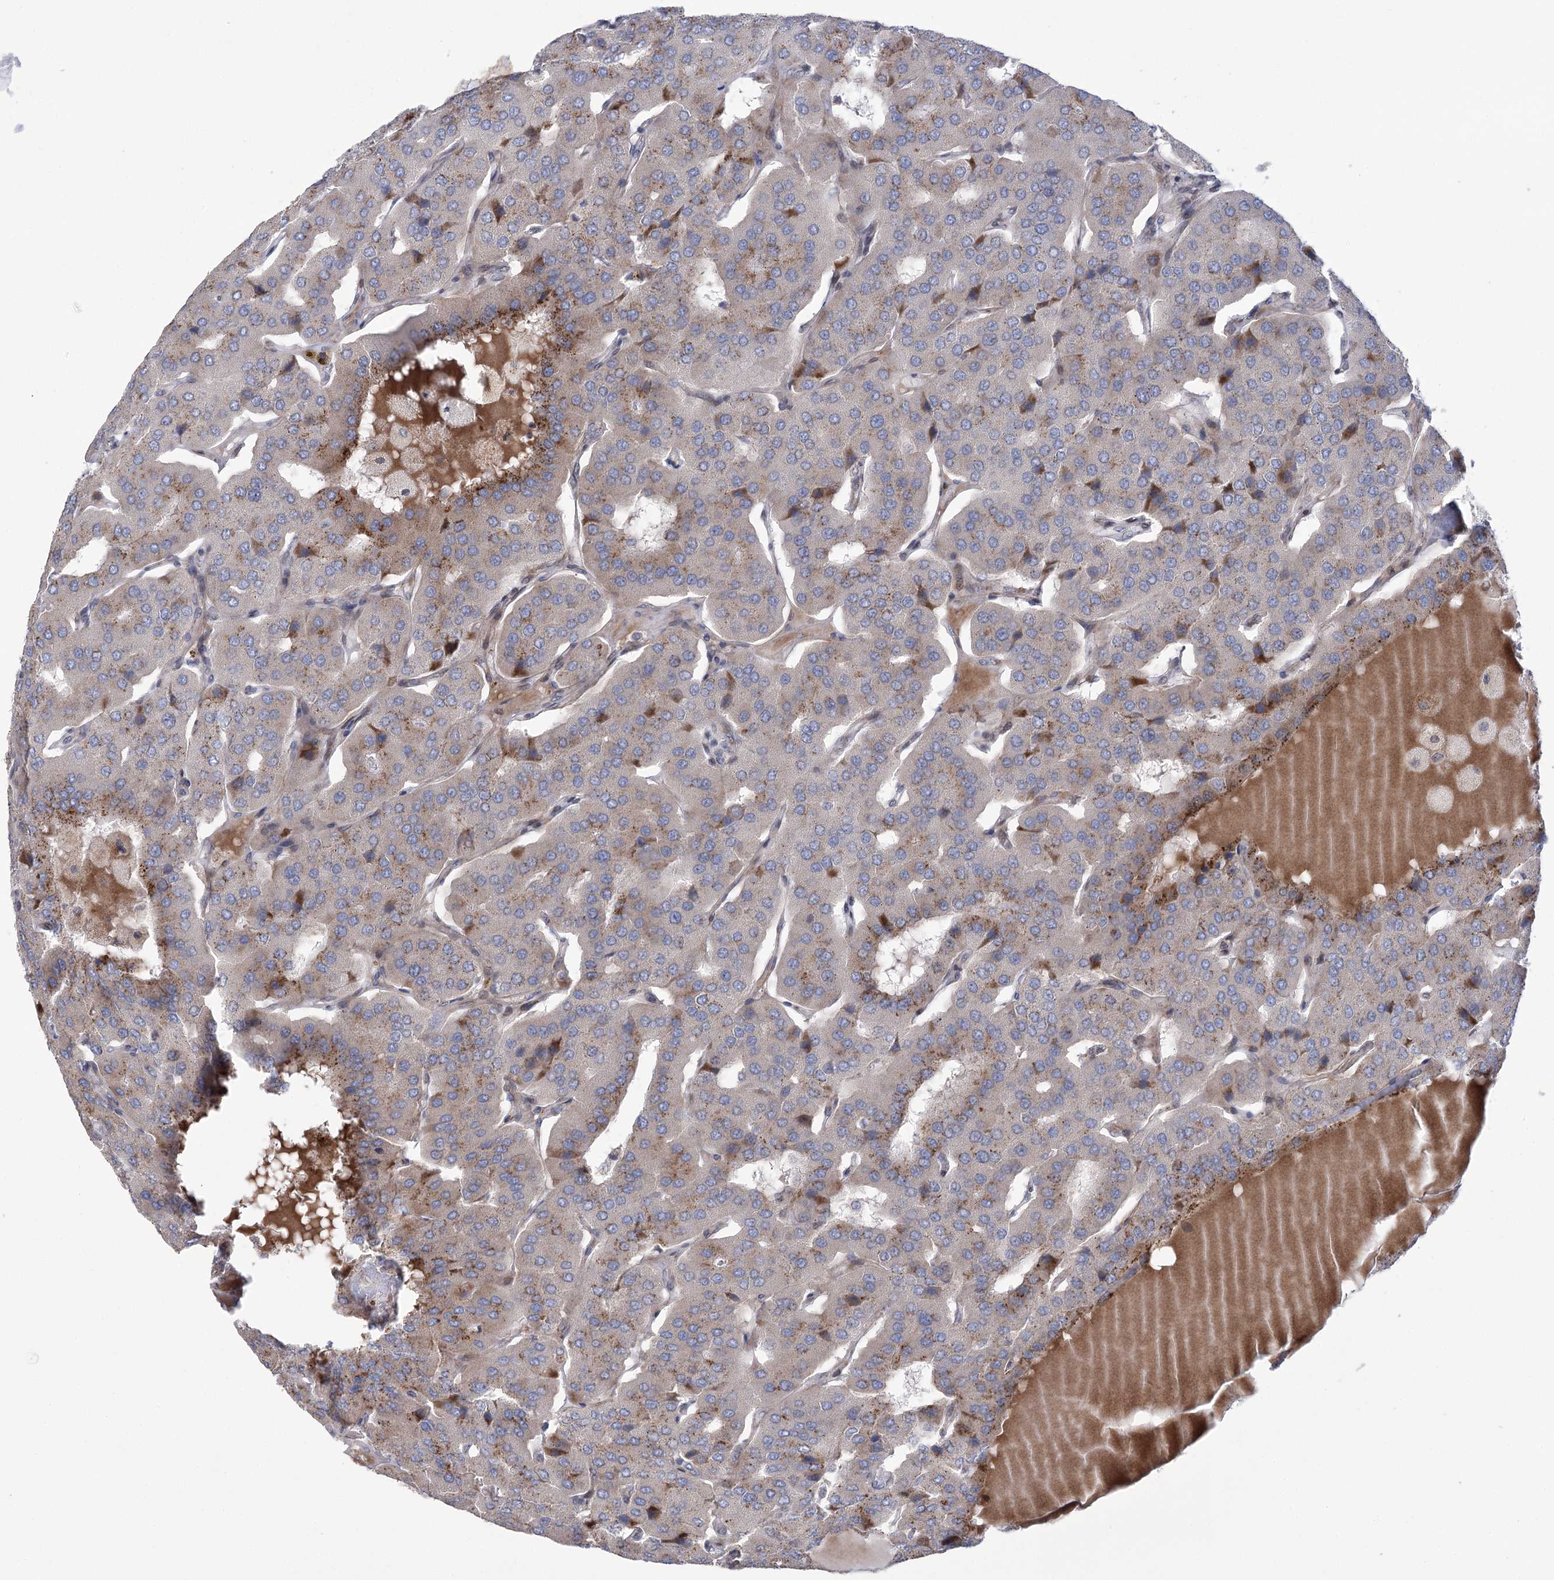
{"staining": {"intensity": "moderate", "quantity": "25%-75%", "location": "cytoplasmic/membranous"}, "tissue": "parathyroid gland", "cell_type": "Glandular cells", "image_type": "normal", "snomed": [{"axis": "morphology", "description": "Normal tissue, NOS"}, {"axis": "morphology", "description": "Adenoma, NOS"}, {"axis": "topography", "description": "Parathyroid gland"}], "caption": "Normal parathyroid gland was stained to show a protein in brown. There is medium levels of moderate cytoplasmic/membranous staining in approximately 25%-75% of glandular cells.", "gene": "NME7", "patient": {"sex": "female", "age": 86}}